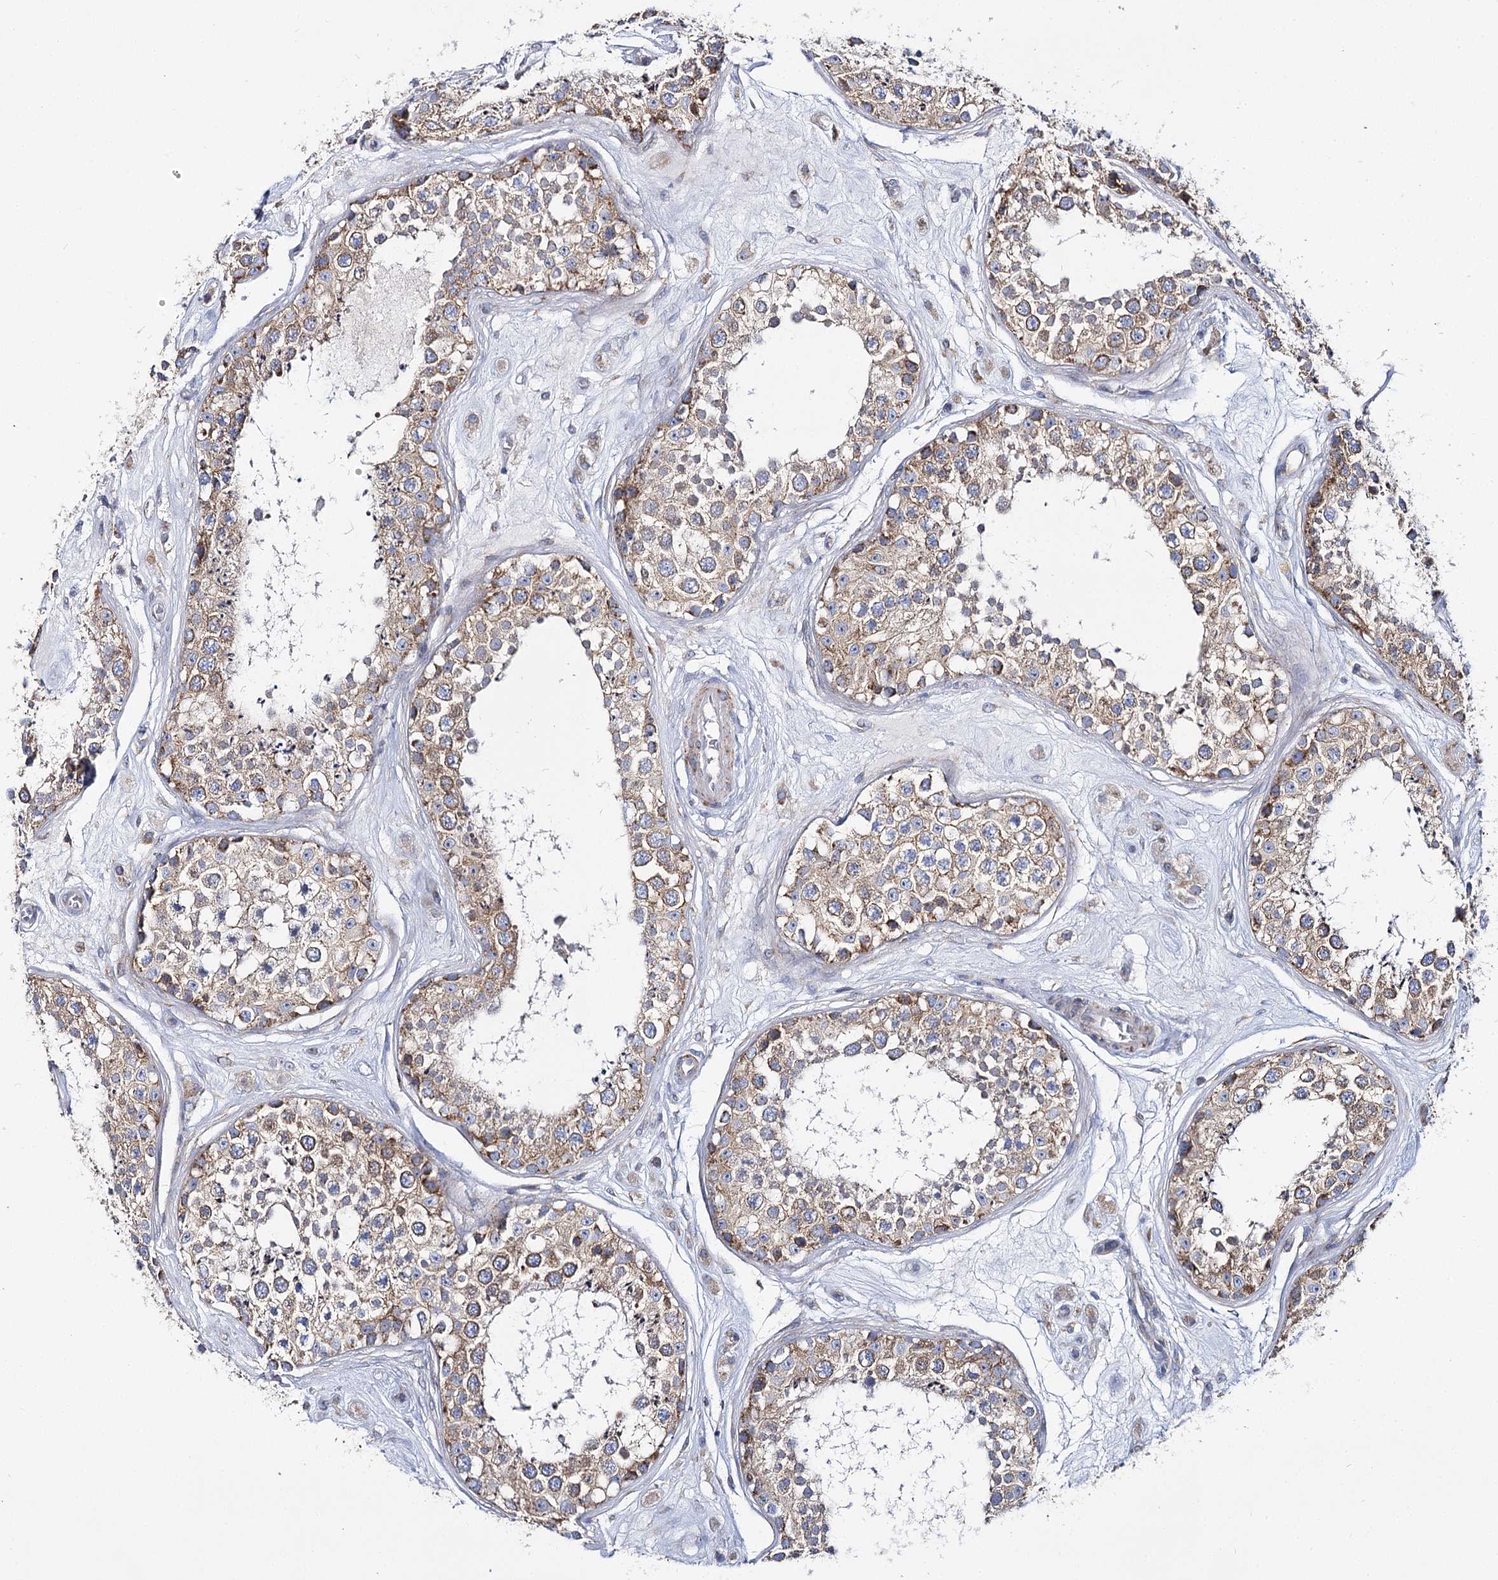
{"staining": {"intensity": "moderate", "quantity": ">75%", "location": "cytoplasmic/membranous"}, "tissue": "testis", "cell_type": "Cells in seminiferous ducts", "image_type": "normal", "snomed": [{"axis": "morphology", "description": "Normal tissue, NOS"}, {"axis": "topography", "description": "Testis"}], "caption": "Immunohistochemistry (IHC) staining of benign testis, which reveals medium levels of moderate cytoplasmic/membranous positivity in about >75% of cells in seminiferous ducts indicating moderate cytoplasmic/membranous protein expression. The staining was performed using DAB (brown) for protein detection and nuclei were counterstained in hematoxylin (blue).", "gene": "THUMPD3", "patient": {"sex": "male", "age": 25}}